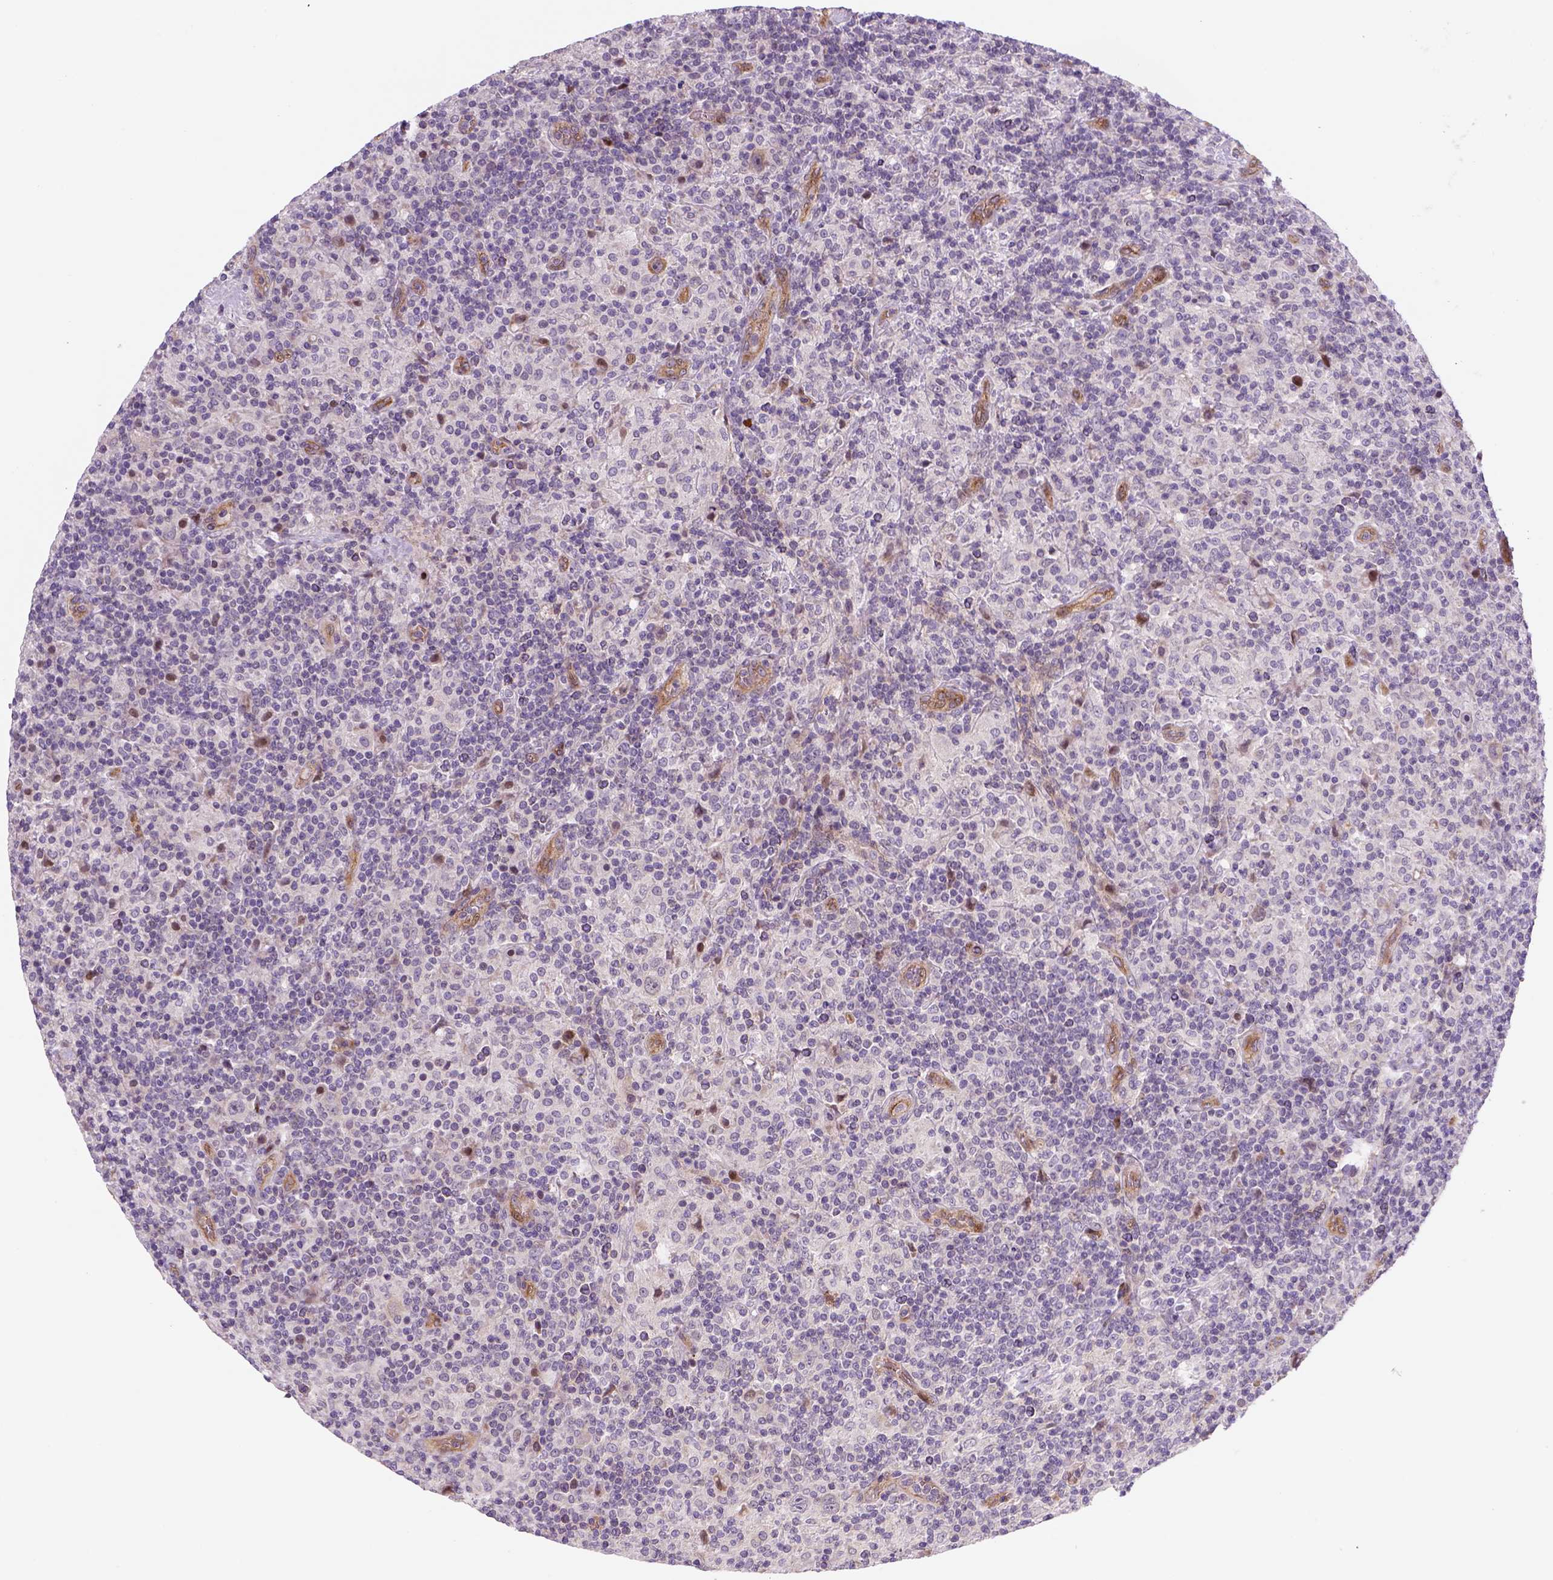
{"staining": {"intensity": "negative", "quantity": "none", "location": "none"}, "tissue": "lymphoma", "cell_type": "Tumor cells", "image_type": "cancer", "snomed": [{"axis": "morphology", "description": "Hodgkin's disease, NOS"}, {"axis": "topography", "description": "Lymph node"}], "caption": "The immunohistochemistry photomicrograph has no significant staining in tumor cells of Hodgkin's disease tissue. (Brightfield microscopy of DAB (3,3'-diaminobenzidine) immunohistochemistry at high magnification).", "gene": "VSTM5", "patient": {"sex": "male", "age": 70}}